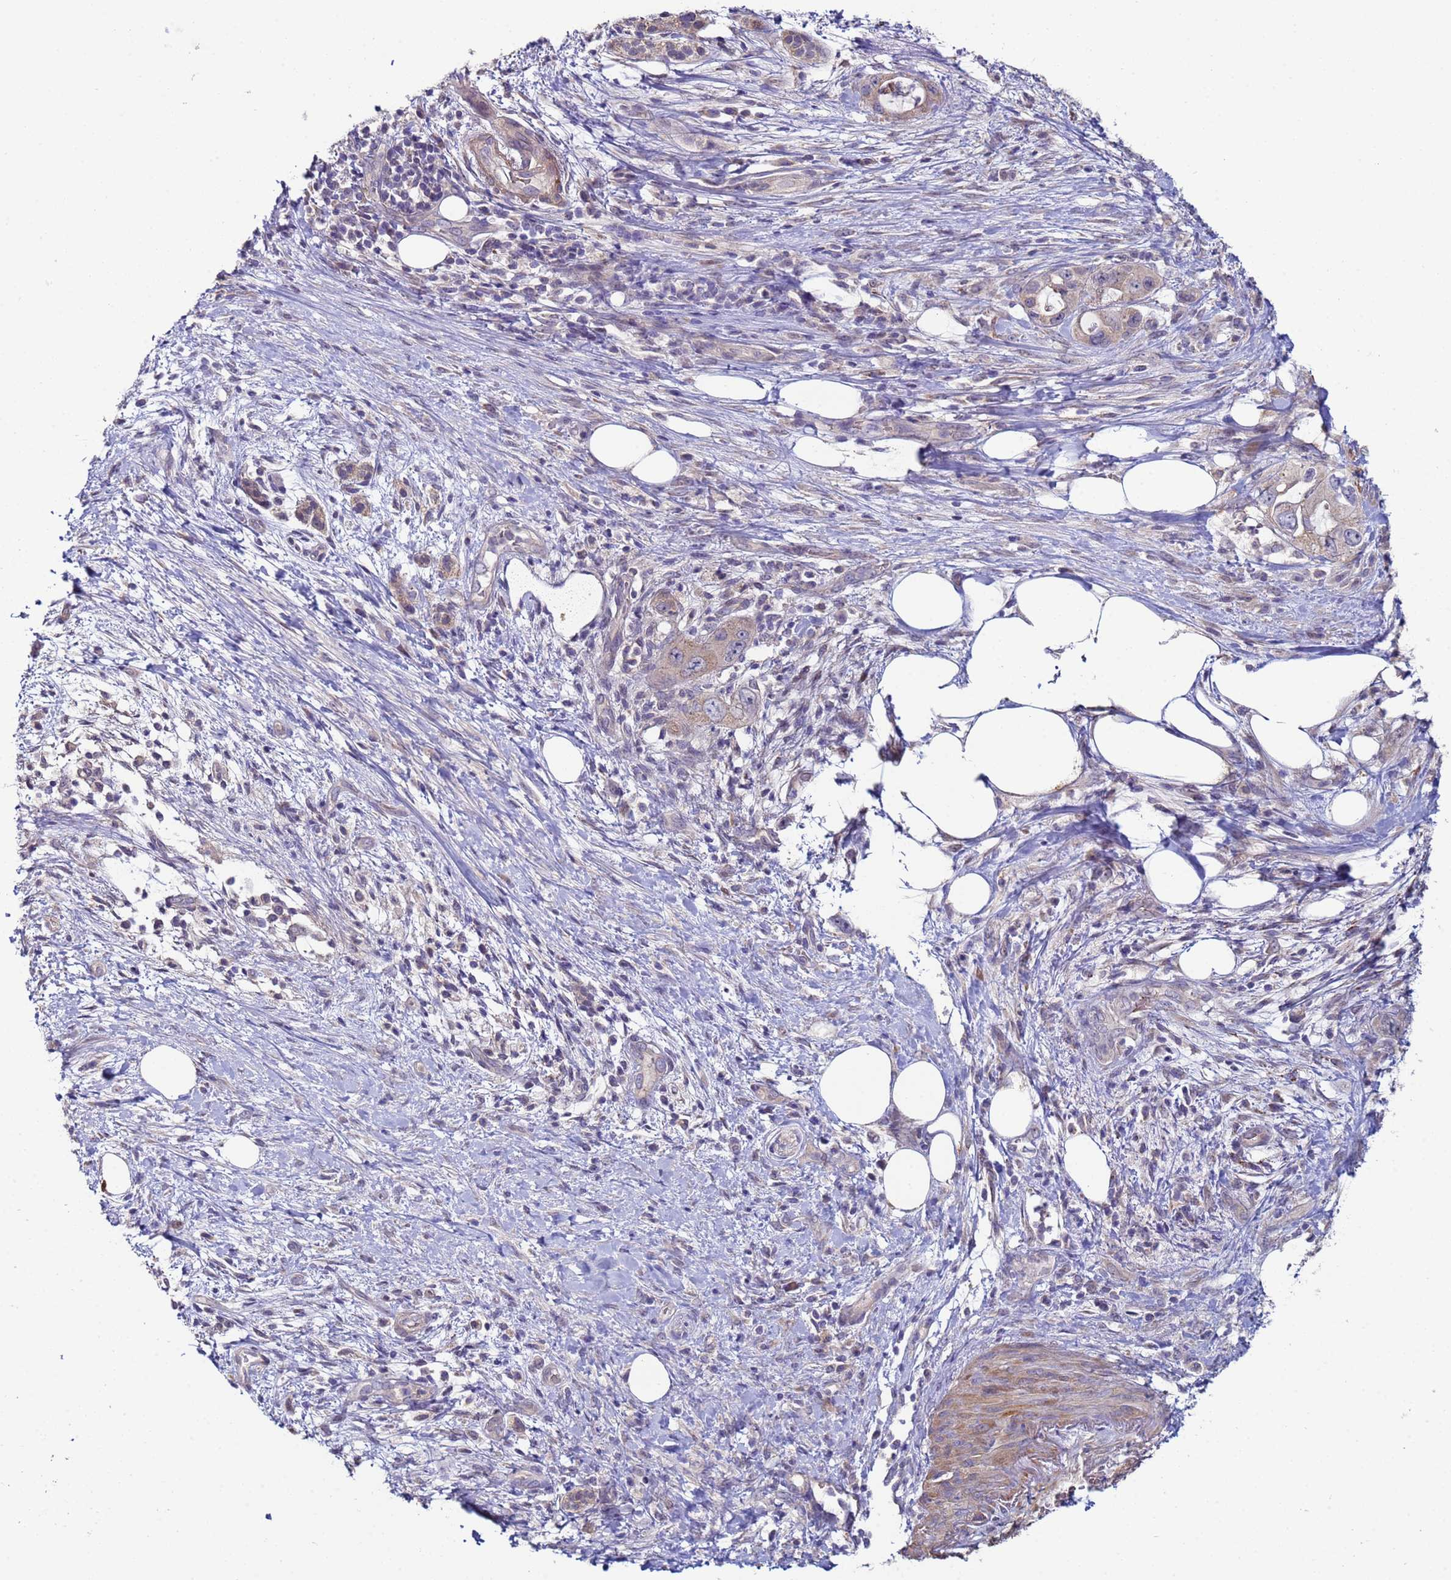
{"staining": {"intensity": "weak", "quantity": ">75%", "location": "cytoplasmic/membranous"}, "tissue": "pancreatic cancer", "cell_type": "Tumor cells", "image_type": "cancer", "snomed": [{"axis": "morphology", "description": "Adenocarcinoma, NOS"}, {"axis": "topography", "description": "Pancreas"}], "caption": "This is an image of IHC staining of pancreatic cancer (adenocarcinoma), which shows weak positivity in the cytoplasmic/membranous of tumor cells.", "gene": "CLHC1", "patient": {"sex": "female", "age": 61}}